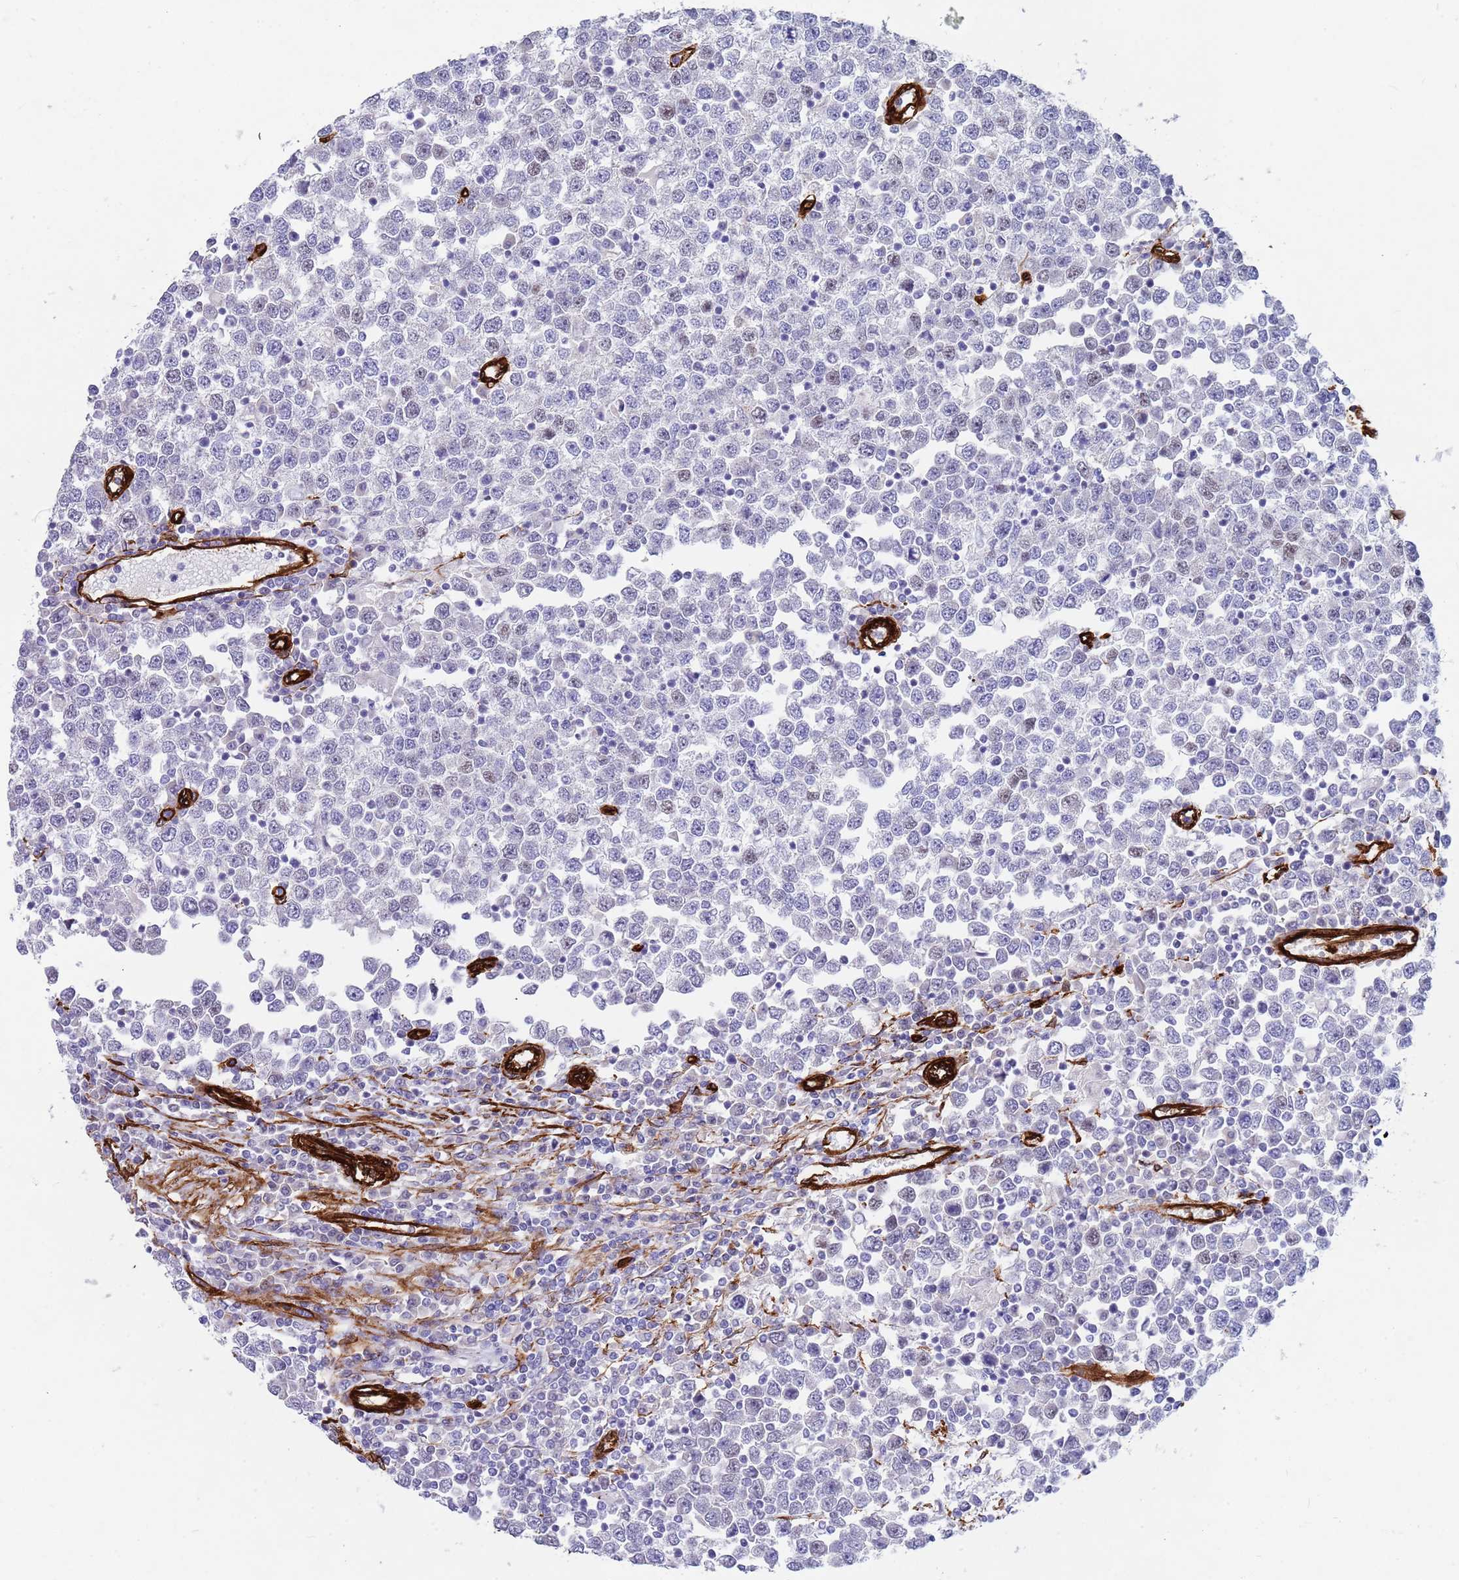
{"staining": {"intensity": "negative", "quantity": "none", "location": "none"}, "tissue": "testis cancer", "cell_type": "Tumor cells", "image_type": "cancer", "snomed": [{"axis": "morphology", "description": "Seminoma, NOS"}, {"axis": "topography", "description": "Testis"}], "caption": "Seminoma (testis) stained for a protein using immunohistochemistry shows no expression tumor cells.", "gene": "CAV2", "patient": {"sex": "male", "age": 65}}